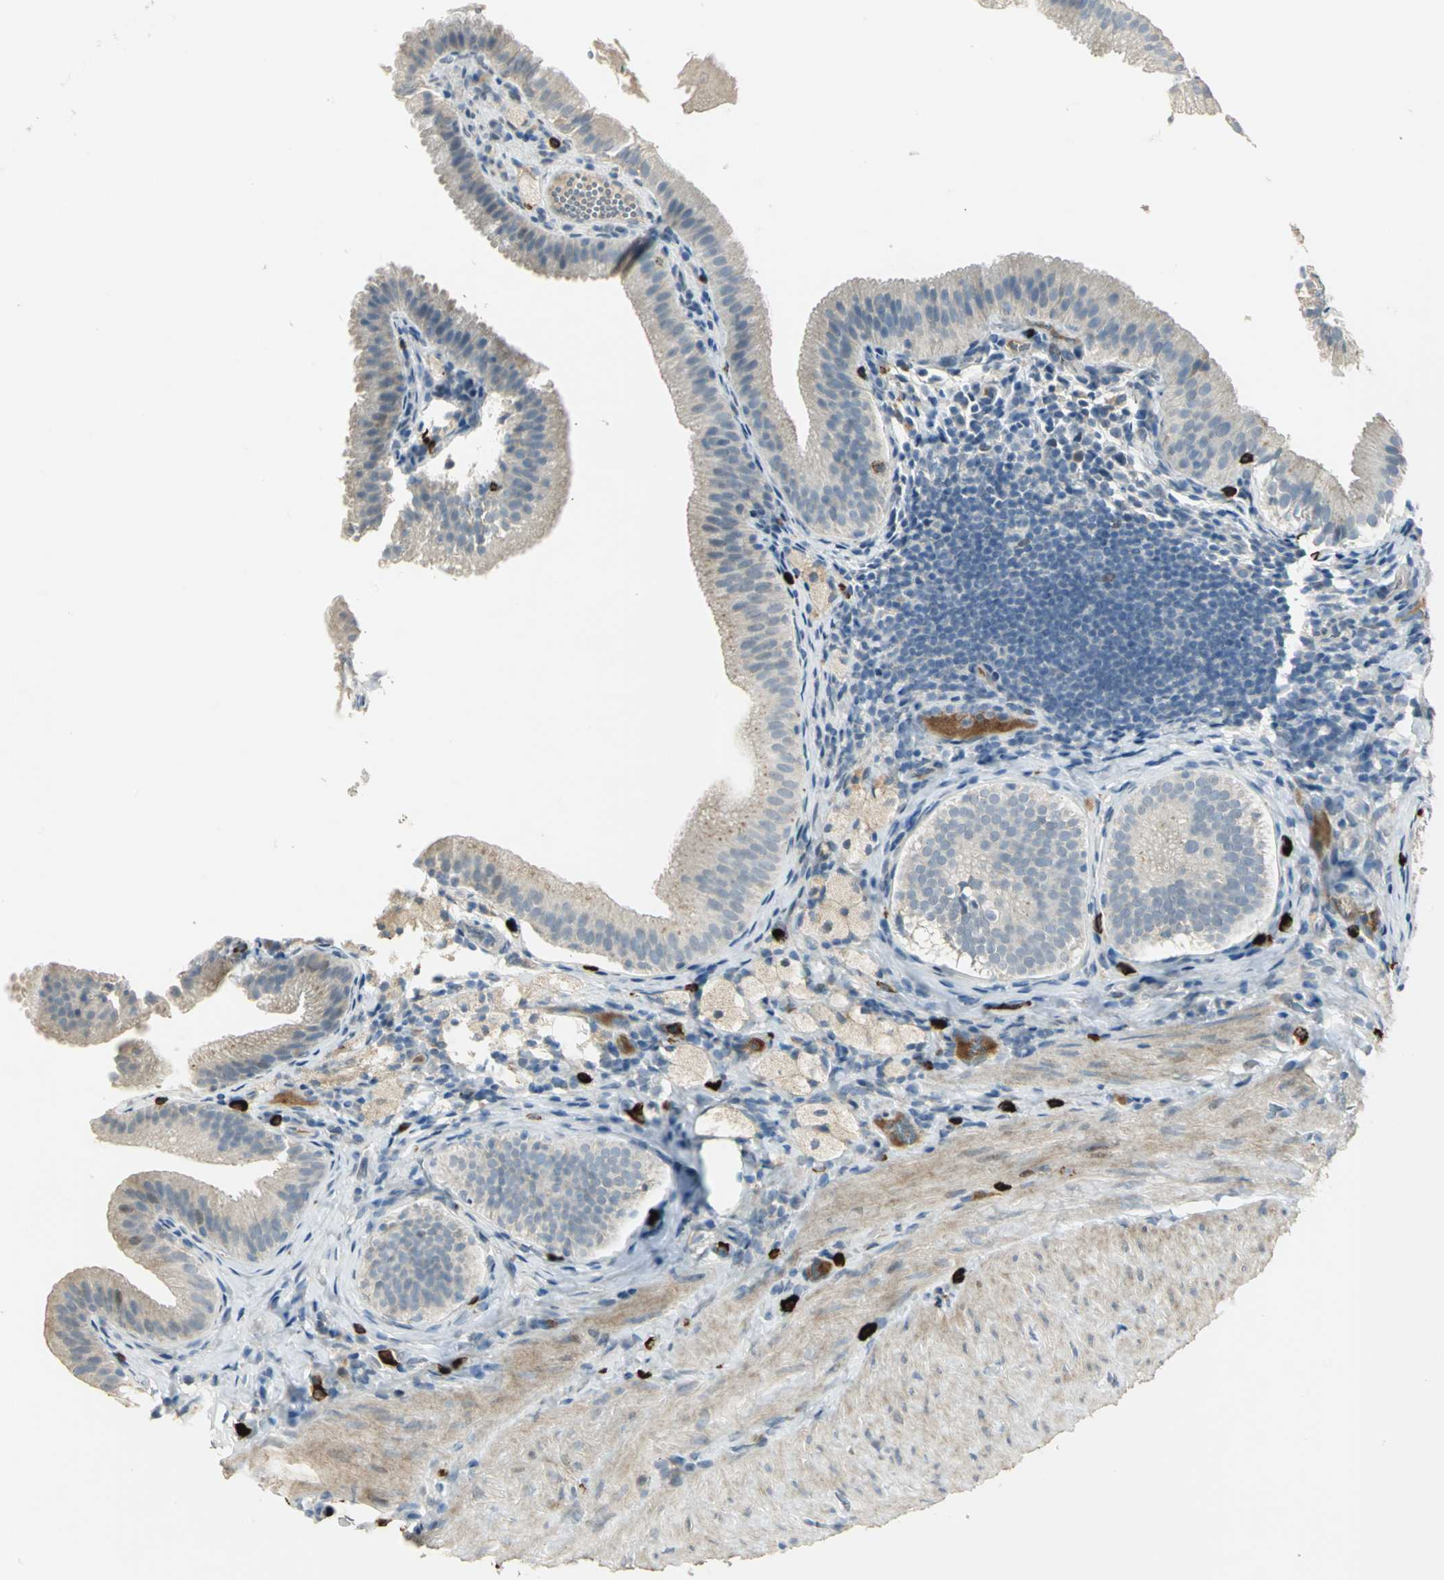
{"staining": {"intensity": "weak", "quantity": "25%-75%", "location": "cytoplasmic/membranous"}, "tissue": "gallbladder", "cell_type": "Glandular cells", "image_type": "normal", "snomed": [{"axis": "morphology", "description": "Normal tissue, NOS"}, {"axis": "topography", "description": "Gallbladder"}], "caption": "Benign gallbladder was stained to show a protein in brown. There is low levels of weak cytoplasmic/membranous positivity in about 25%-75% of glandular cells. The protein is shown in brown color, while the nuclei are stained blue.", "gene": "PROC", "patient": {"sex": "female", "age": 24}}